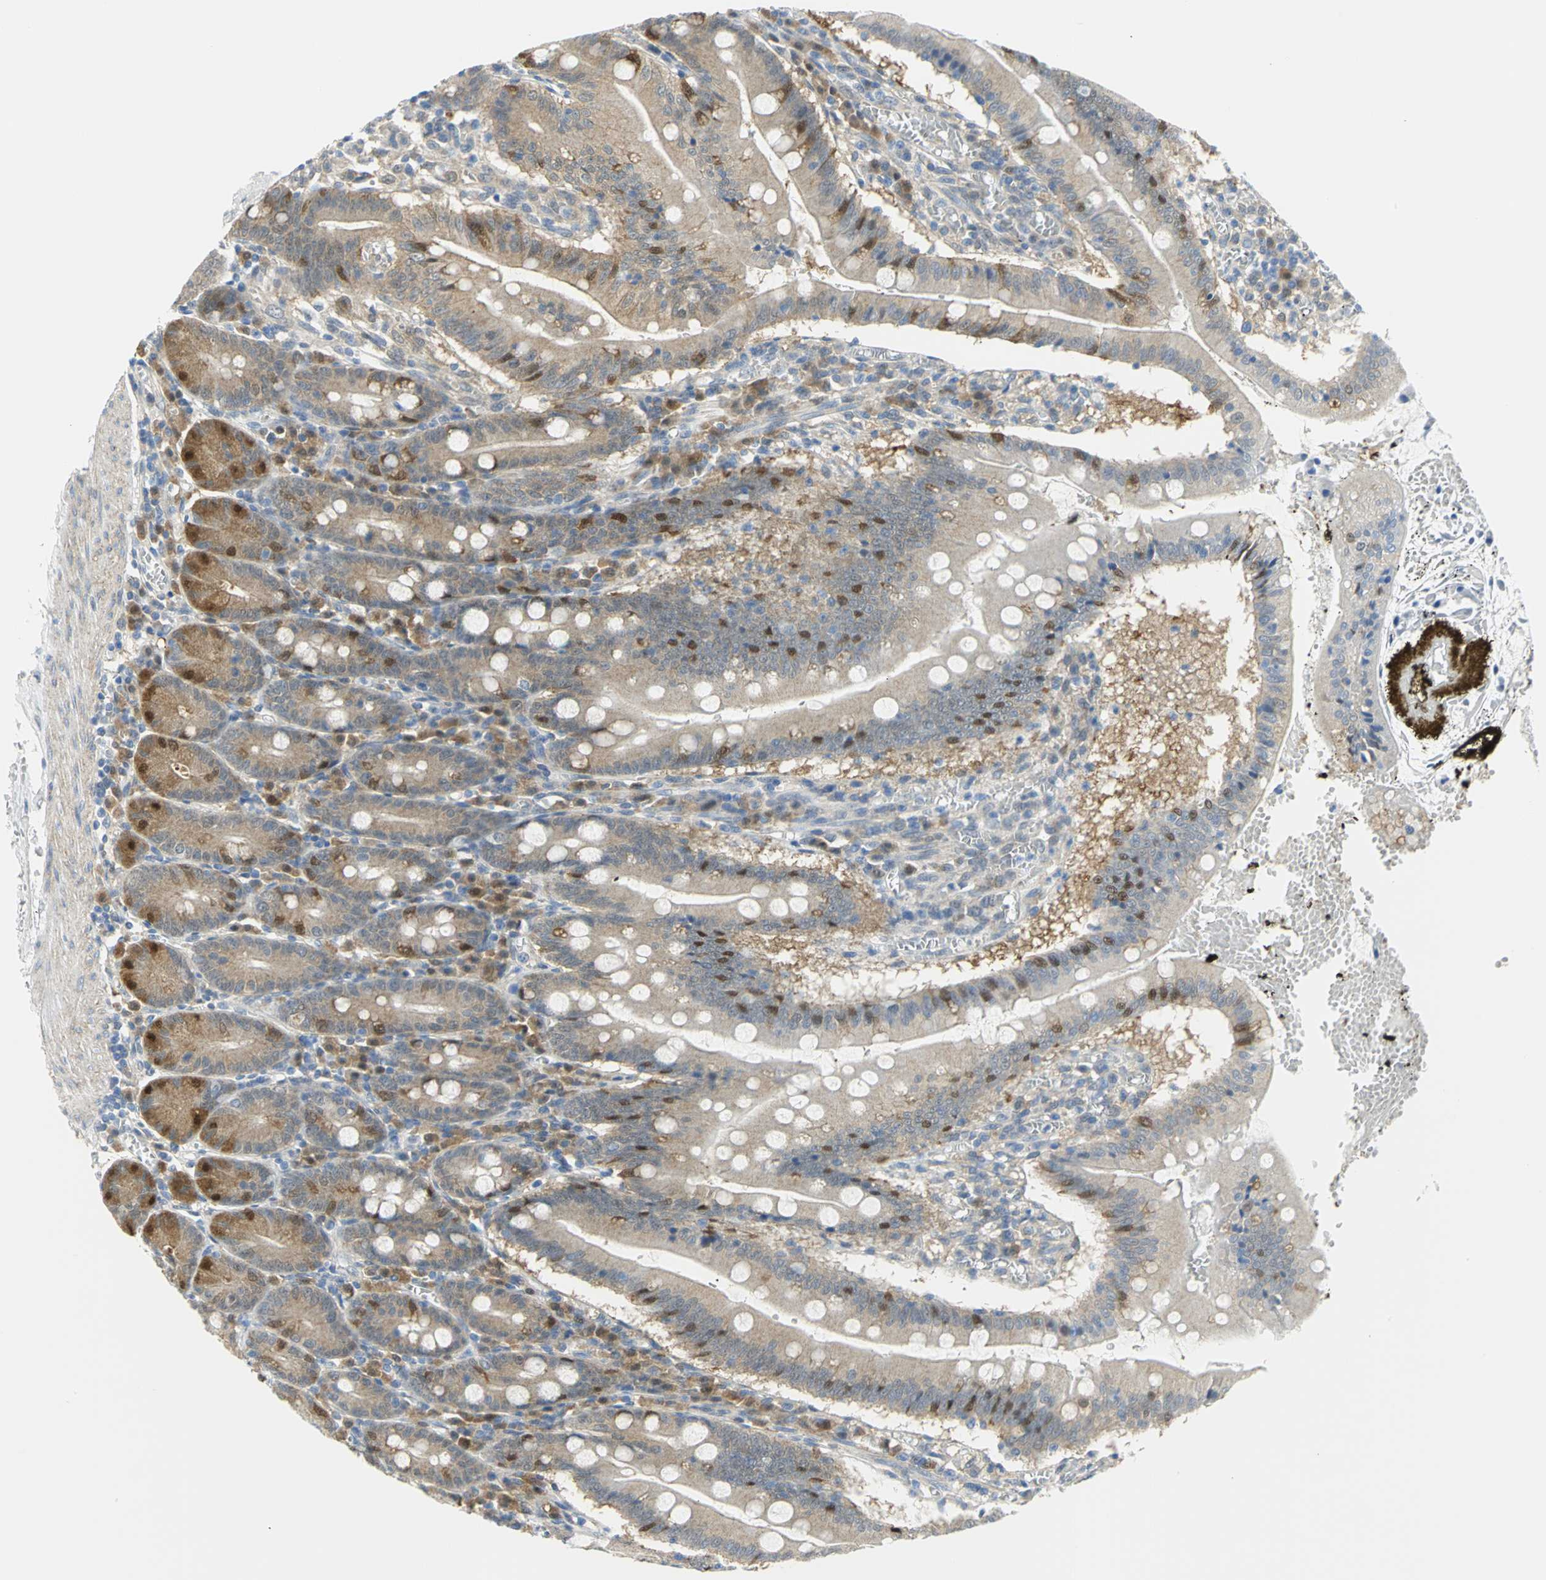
{"staining": {"intensity": "moderate", "quantity": "<25%", "location": "nuclear"}, "tissue": "small intestine", "cell_type": "Glandular cells", "image_type": "normal", "snomed": [{"axis": "morphology", "description": "Normal tissue, NOS"}, {"axis": "topography", "description": "Small intestine"}], "caption": "Glandular cells exhibit moderate nuclear staining in approximately <25% of cells in benign small intestine.", "gene": "PGM3", "patient": {"sex": "male", "age": 71}}